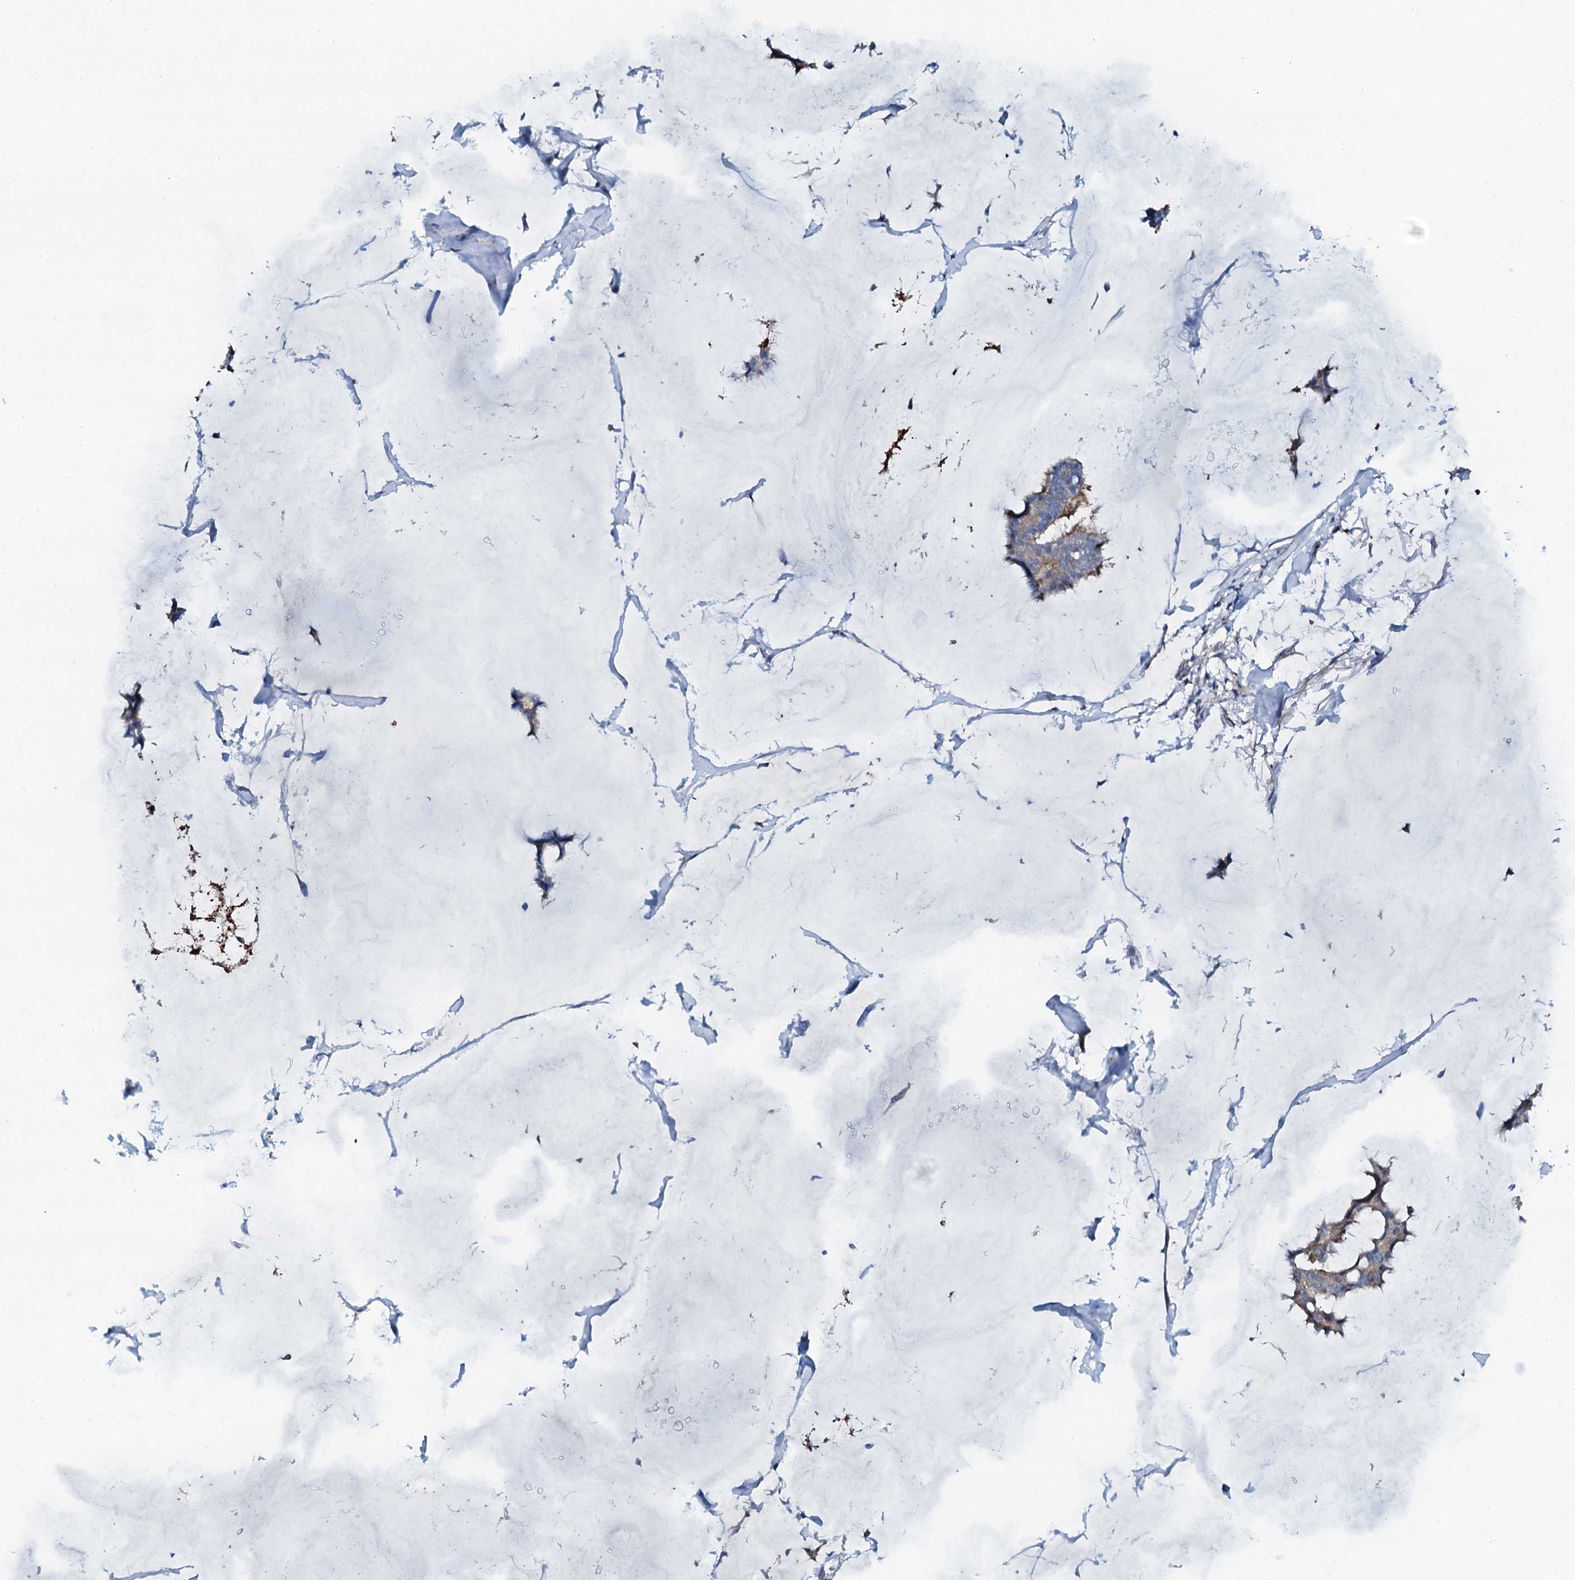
{"staining": {"intensity": "weak", "quantity": "<25%", "location": "cytoplasmic/membranous"}, "tissue": "breast cancer", "cell_type": "Tumor cells", "image_type": "cancer", "snomed": [{"axis": "morphology", "description": "Duct carcinoma"}, {"axis": "topography", "description": "Breast"}], "caption": "Infiltrating ductal carcinoma (breast) was stained to show a protein in brown. There is no significant staining in tumor cells. (DAB (3,3'-diaminobenzidine) immunohistochemistry visualized using brightfield microscopy, high magnification).", "gene": "GFOD2", "patient": {"sex": "female", "age": 93}}